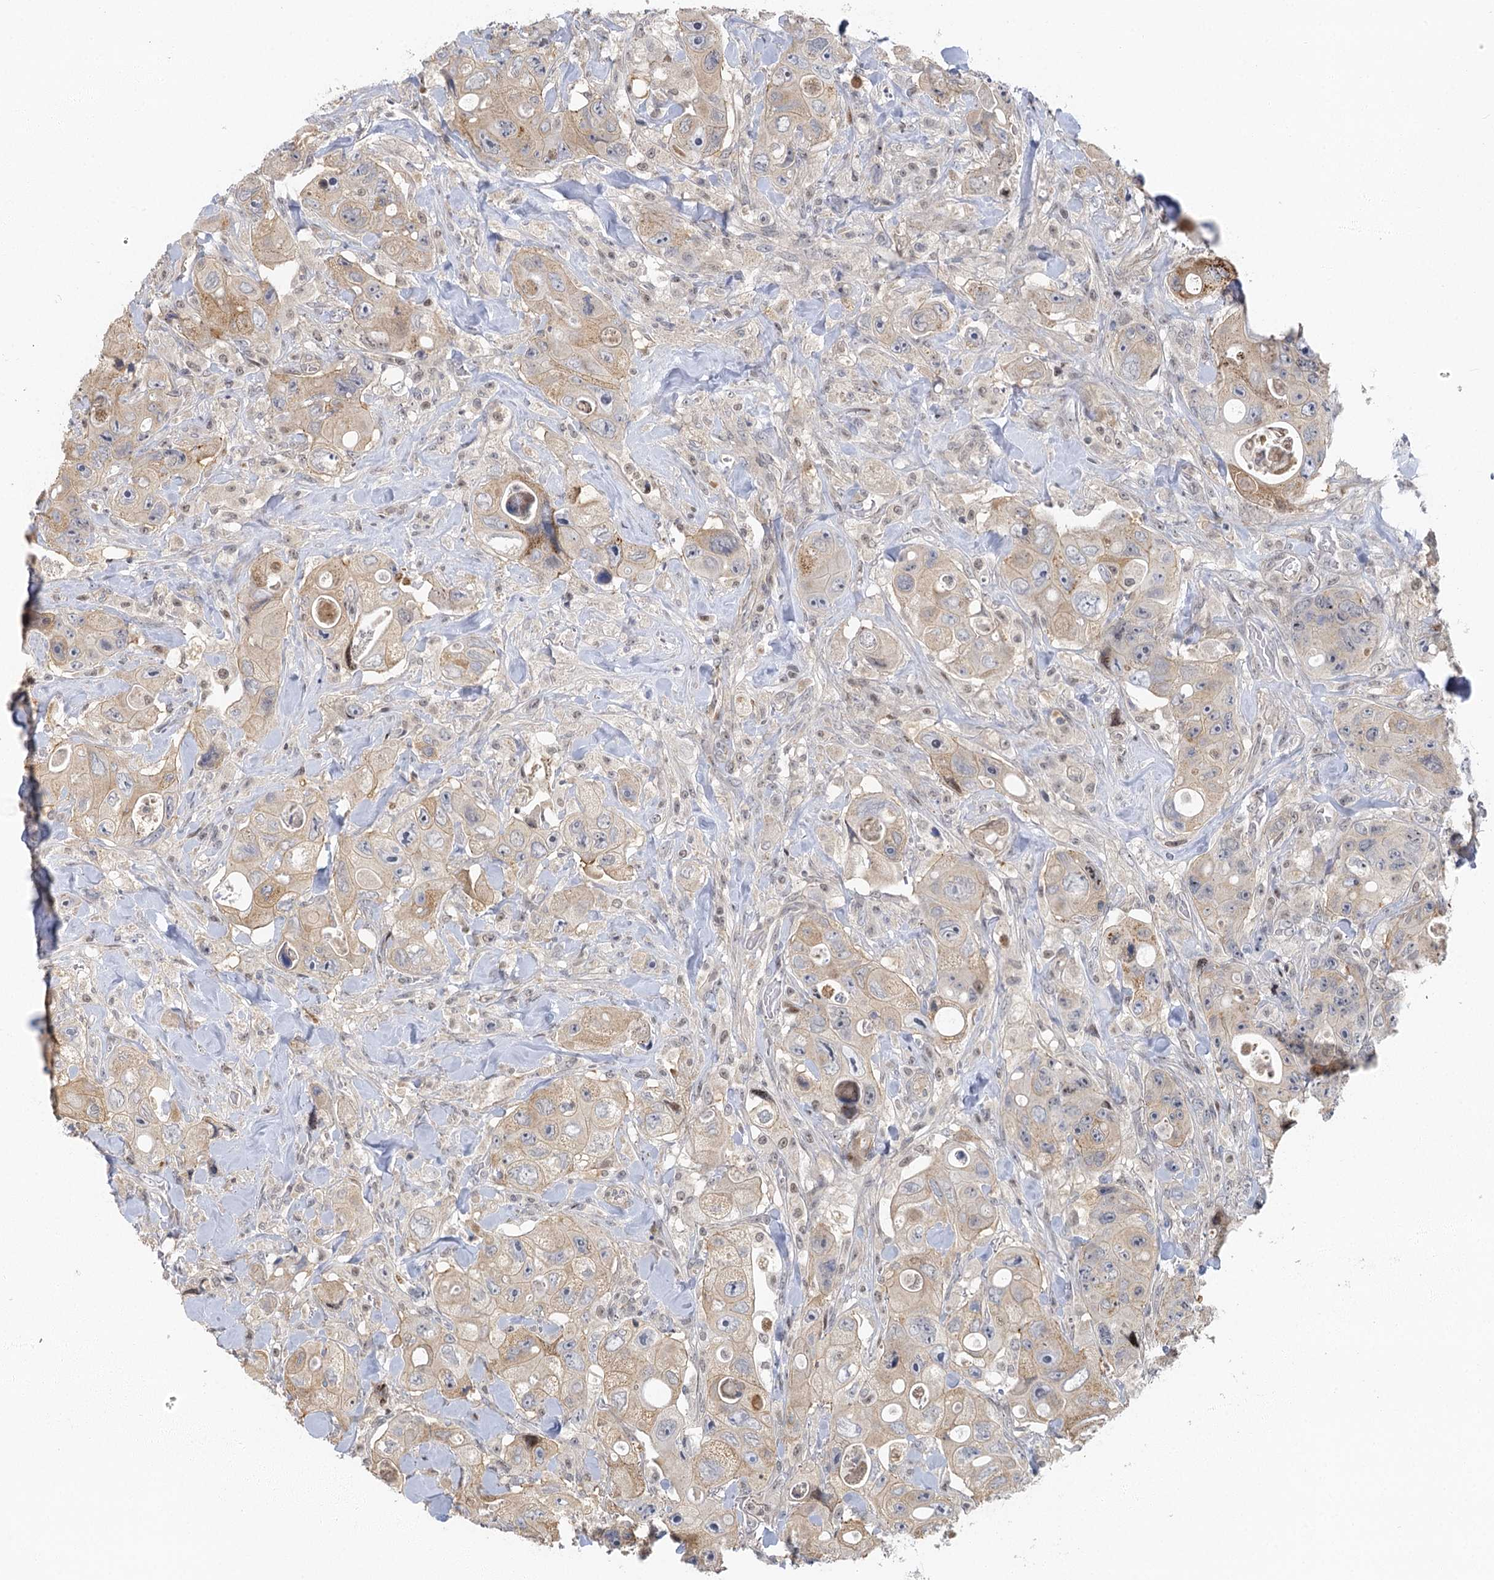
{"staining": {"intensity": "weak", "quantity": "<25%", "location": "cytoplasmic/membranous"}, "tissue": "colorectal cancer", "cell_type": "Tumor cells", "image_type": "cancer", "snomed": [{"axis": "morphology", "description": "Adenocarcinoma, NOS"}, {"axis": "topography", "description": "Colon"}], "caption": "Colorectal cancer (adenocarcinoma) stained for a protein using immunohistochemistry (IHC) shows no staining tumor cells.", "gene": "IL11RA", "patient": {"sex": "female", "age": 46}}